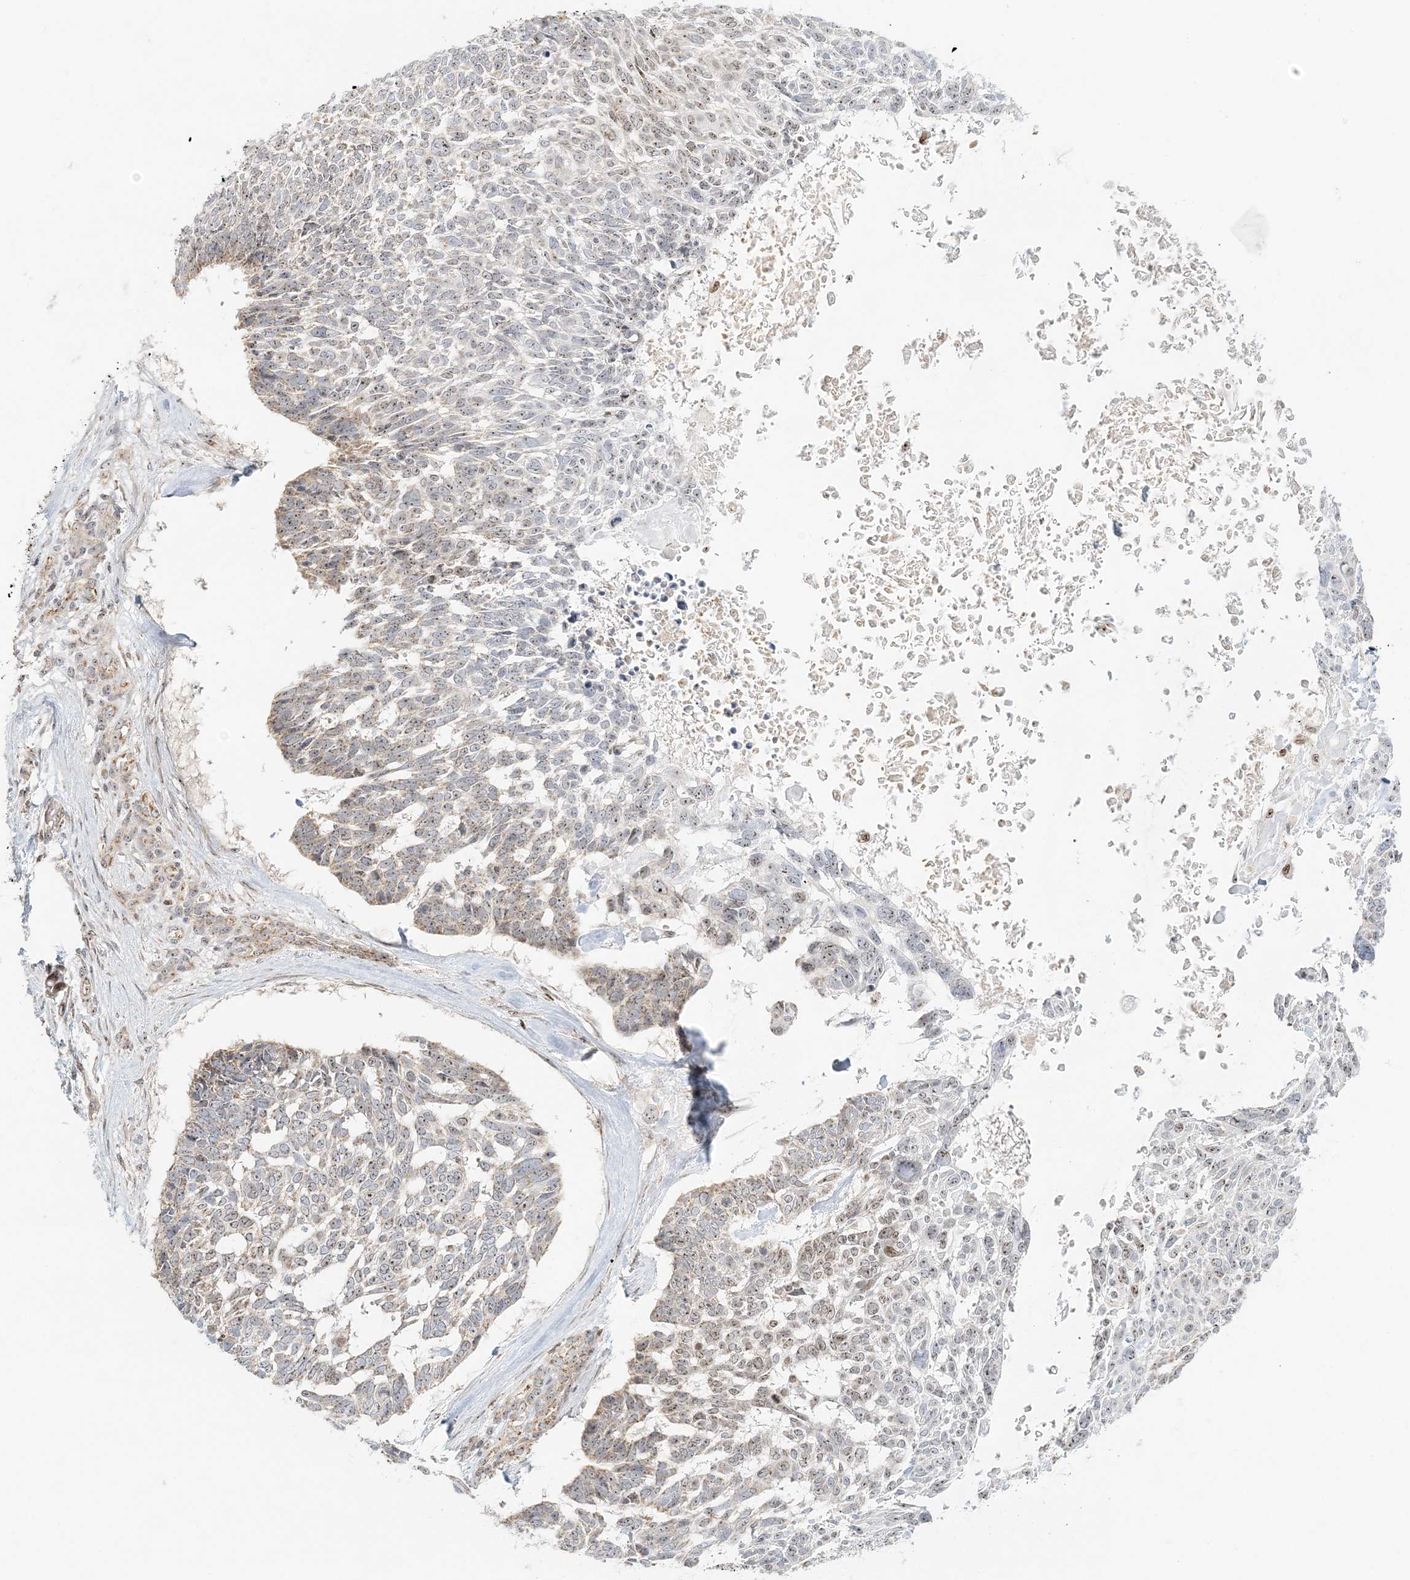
{"staining": {"intensity": "moderate", "quantity": "25%-75%", "location": "nuclear"}, "tissue": "skin cancer", "cell_type": "Tumor cells", "image_type": "cancer", "snomed": [{"axis": "morphology", "description": "Basal cell carcinoma"}, {"axis": "topography", "description": "Skin"}], "caption": "Tumor cells exhibit medium levels of moderate nuclear staining in approximately 25%-75% of cells in human skin cancer (basal cell carcinoma).", "gene": "UBE2F", "patient": {"sex": "male", "age": 88}}